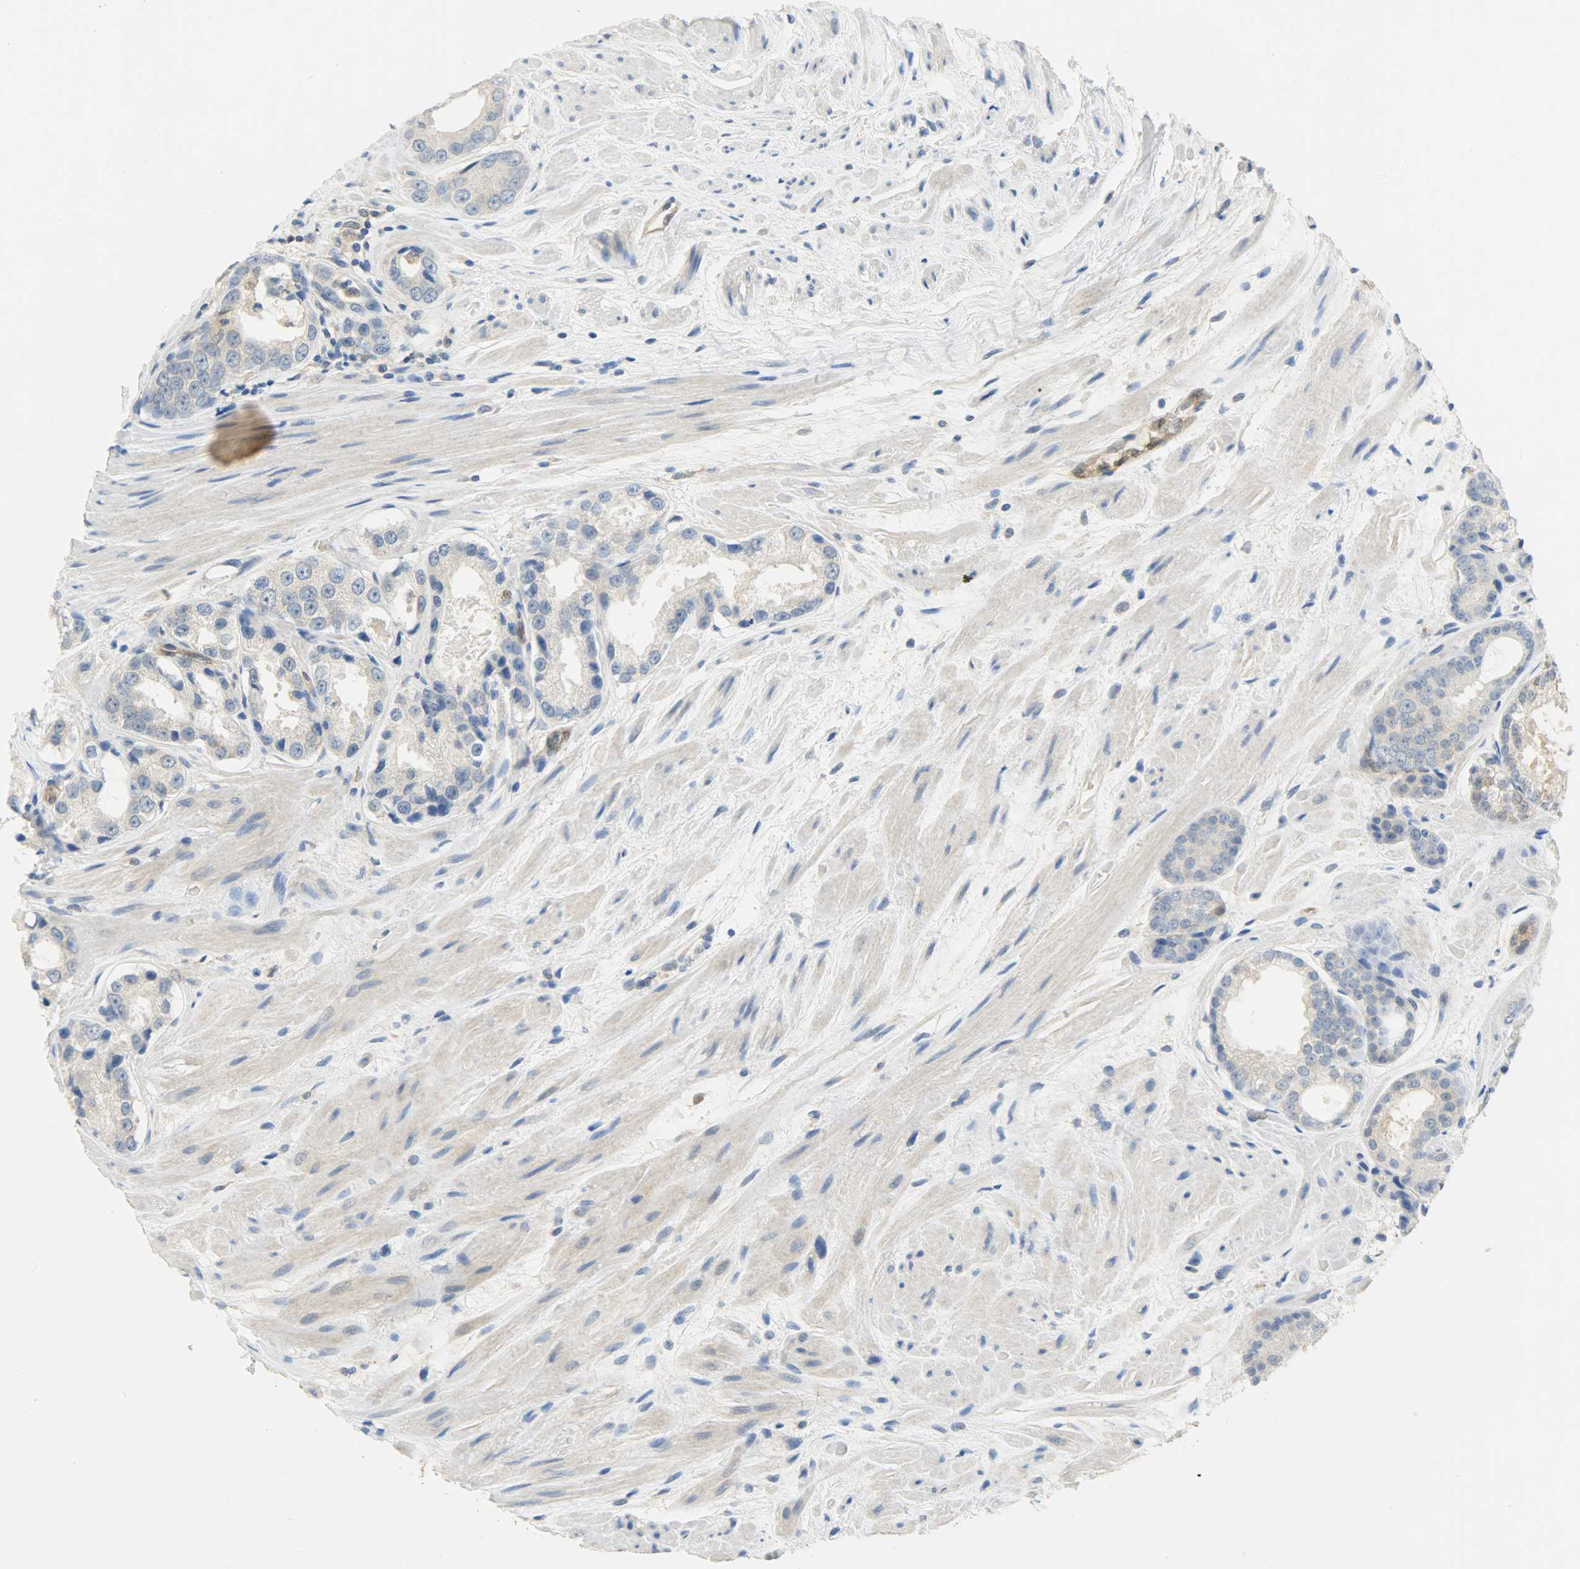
{"staining": {"intensity": "negative", "quantity": "none", "location": "none"}, "tissue": "prostate cancer", "cell_type": "Tumor cells", "image_type": "cancer", "snomed": [{"axis": "morphology", "description": "Adenocarcinoma, Medium grade"}, {"axis": "topography", "description": "Prostate"}], "caption": "DAB immunohistochemical staining of human prostate cancer shows no significant positivity in tumor cells.", "gene": "FKBP1A", "patient": {"sex": "male", "age": 60}}